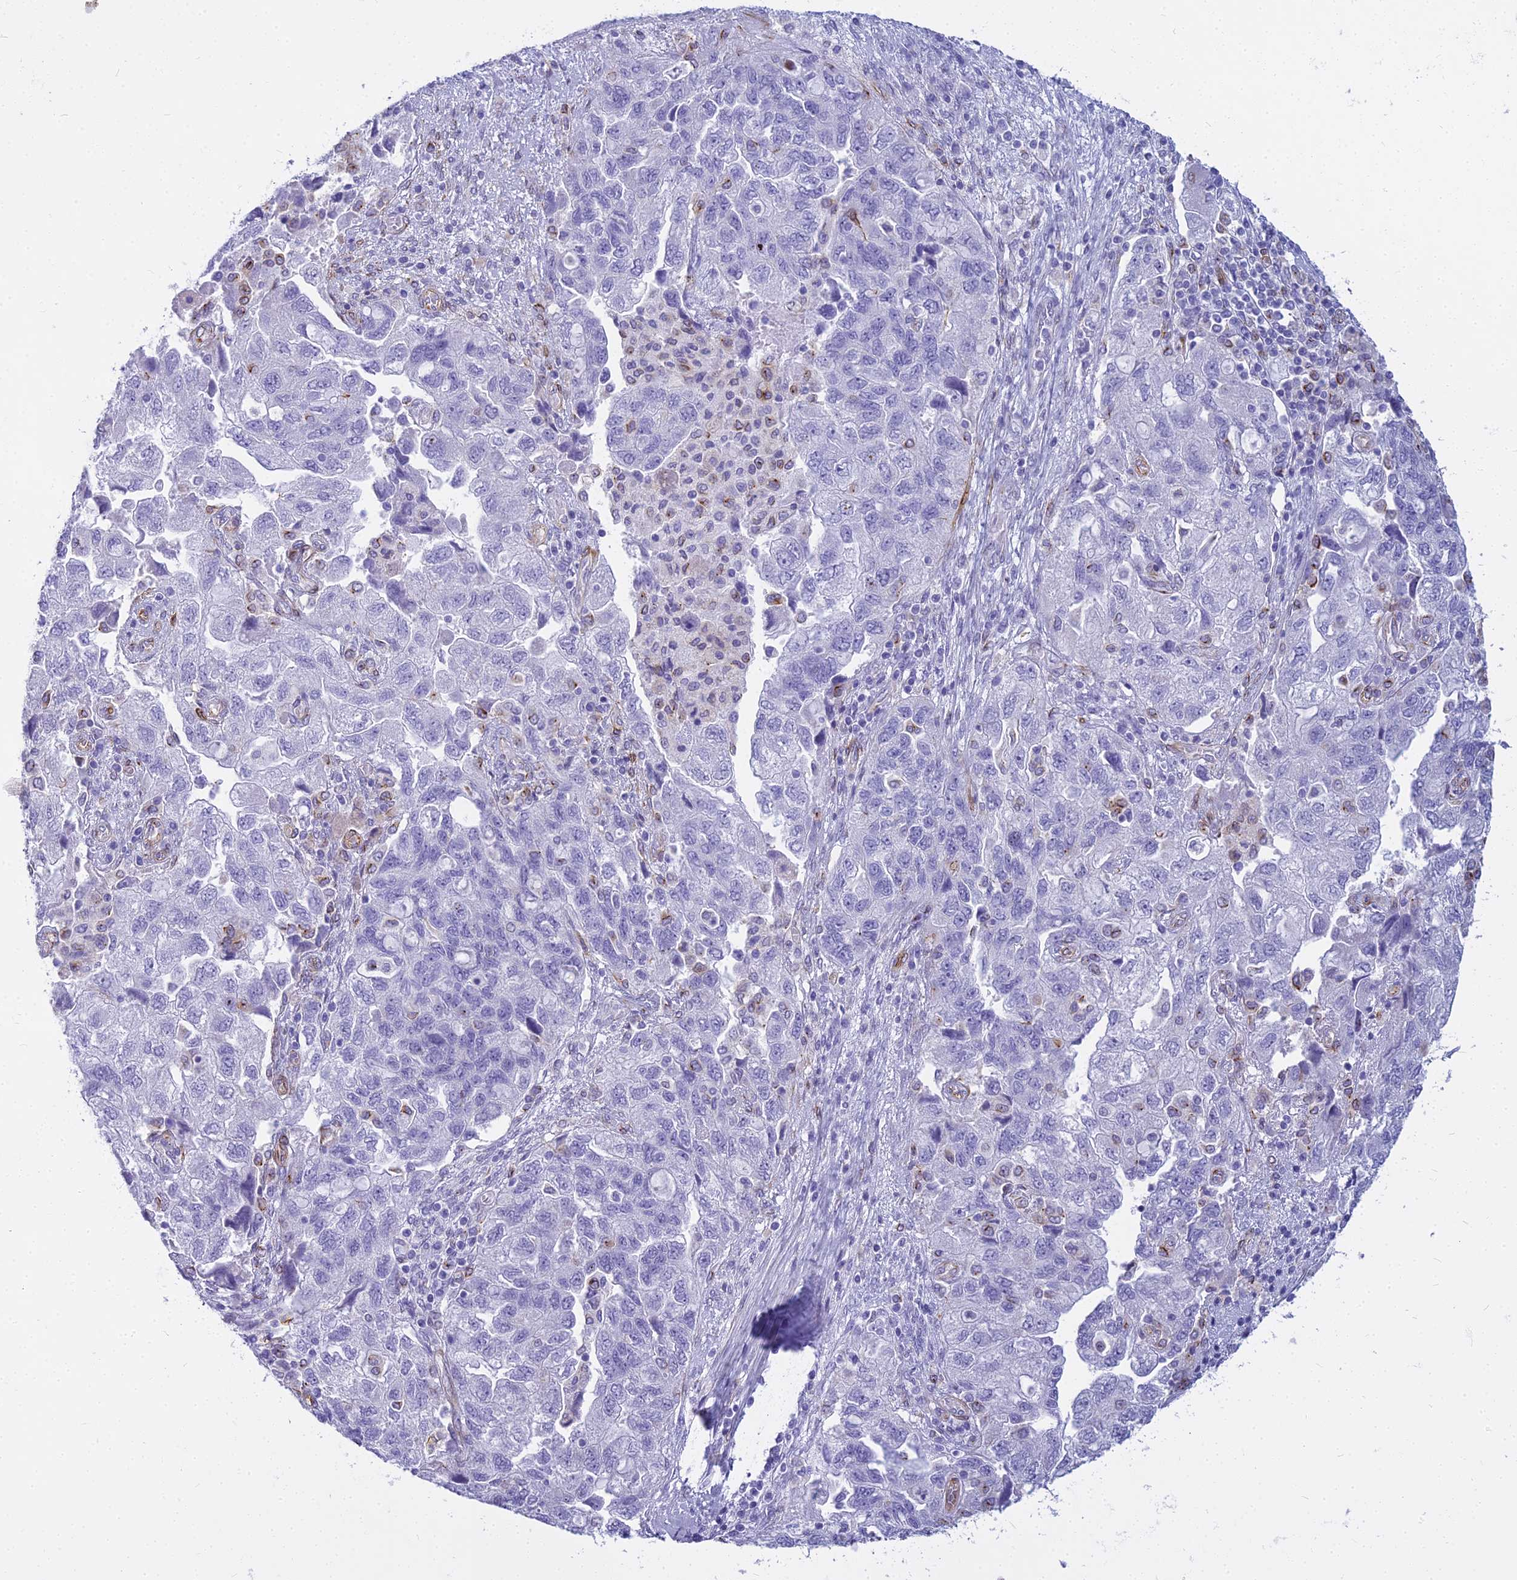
{"staining": {"intensity": "negative", "quantity": "none", "location": "none"}, "tissue": "ovarian cancer", "cell_type": "Tumor cells", "image_type": "cancer", "snomed": [{"axis": "morphology", "description": "Carcinoma, NOS"}, {"axis": "morphology", "description": "Cystadenocarcinoma, serous, NOS"}, {"axis": "topography", "description": "Ovary"}], "caption": "Micrograph shows no protein staining in tumor cells of ovarian carcinoma tissue.", "gene": "EVI2A", "patient": {"sex": "female", "age": 69}}